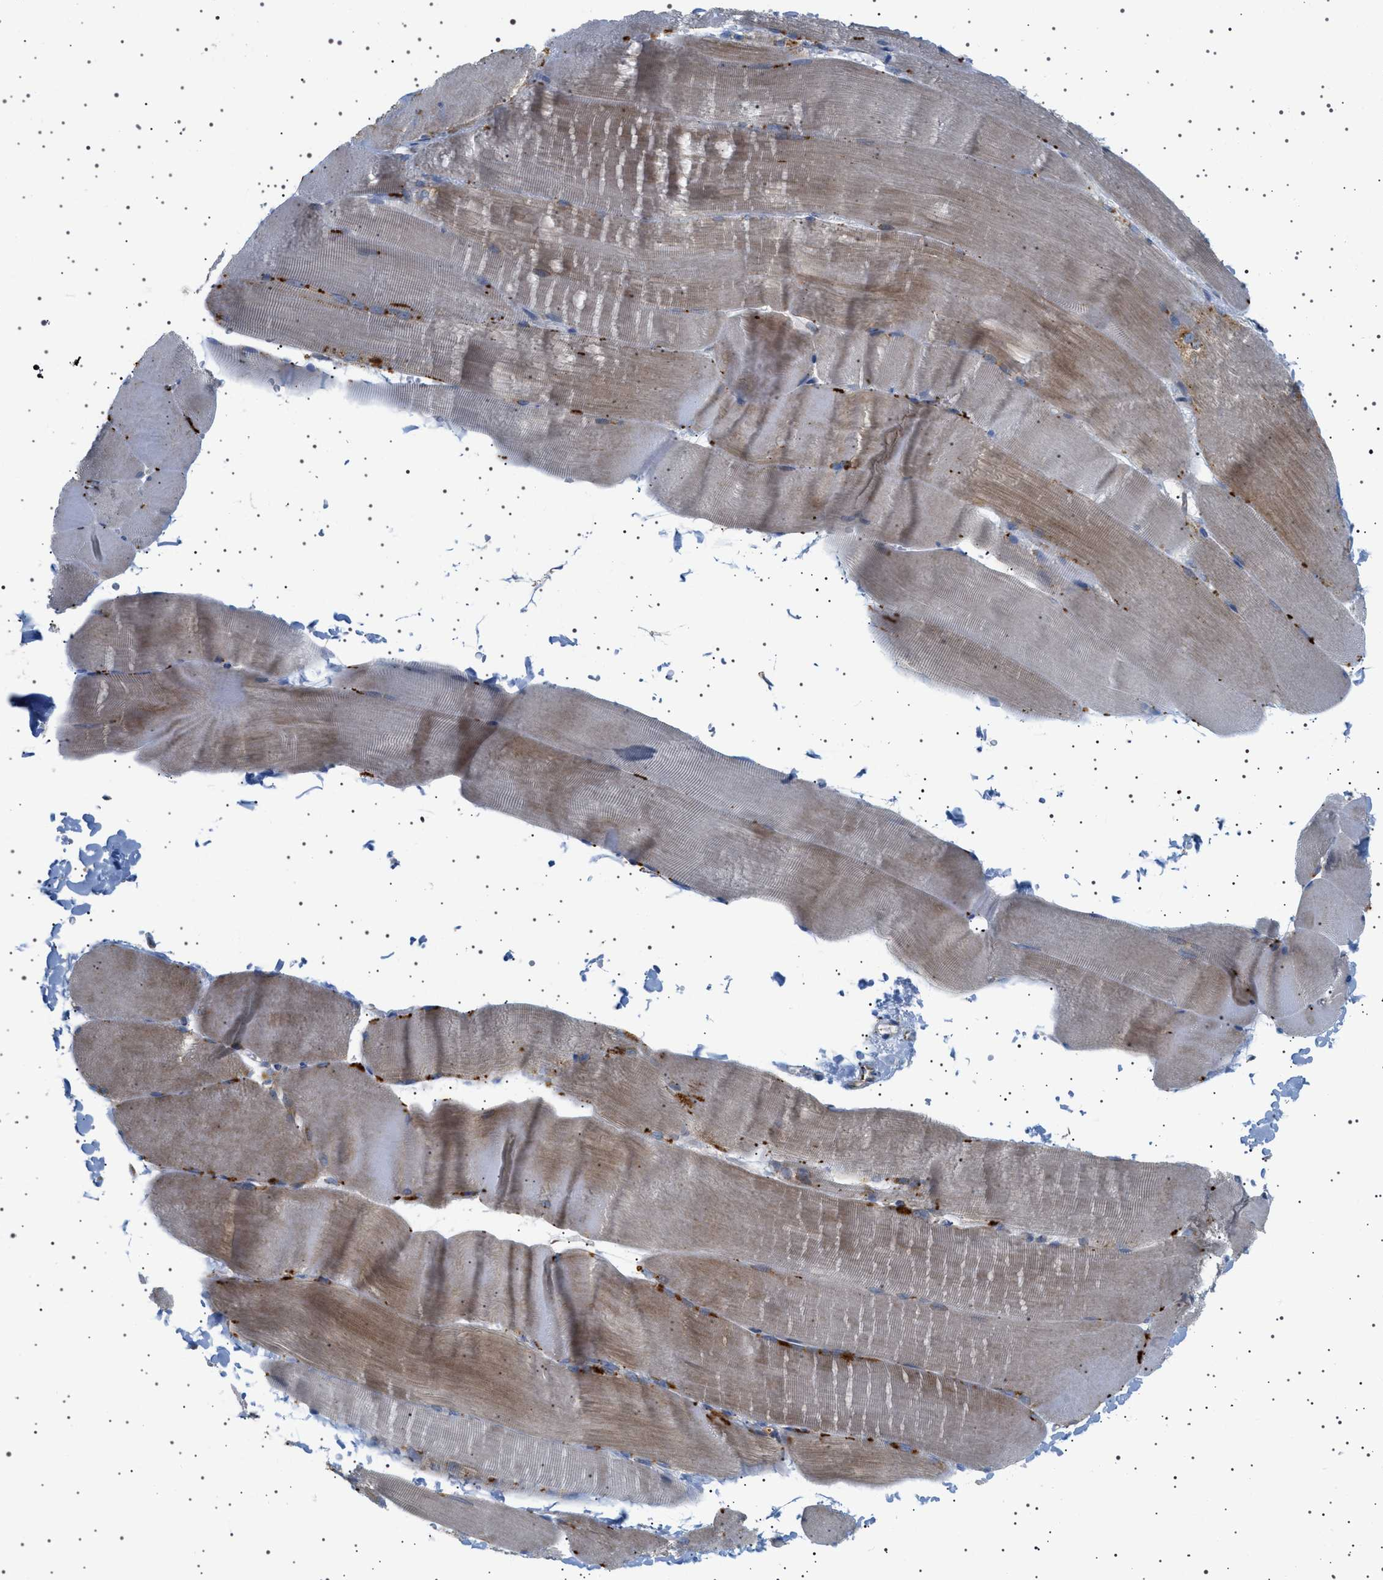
{"staining": {"intensity": "moderate", "quantity": "25%-75%", "location": "cytoplasmic/membranous"}, "tissue": "skeletal muscle", "cell_type": "Myocytes", "image_type": "normal", "snomed": [{"axis": "morphology", "description": "Normal tissue, NOS"}, {"axis": "topography", "description": "Skin"}, {"axis": "topography", "description": "Skeletal muscle"}], "caption": "Immunohistochemistry (IHC) staining of unremarkable skeletal muscle, which shows medium levels of moderate cytoplasmic/membranous expression in about 25%-75% of myocytes indicating moderate cytoplasmic/membranous protein expression. The staining was performed using DAB (3,3'-diaminobenzidine) (brown) for protein detection and nuclei were counterstained in hematoxylin (blue).", "gene": "UBXN8", "patient": {"sex": "male", "age": 83}}